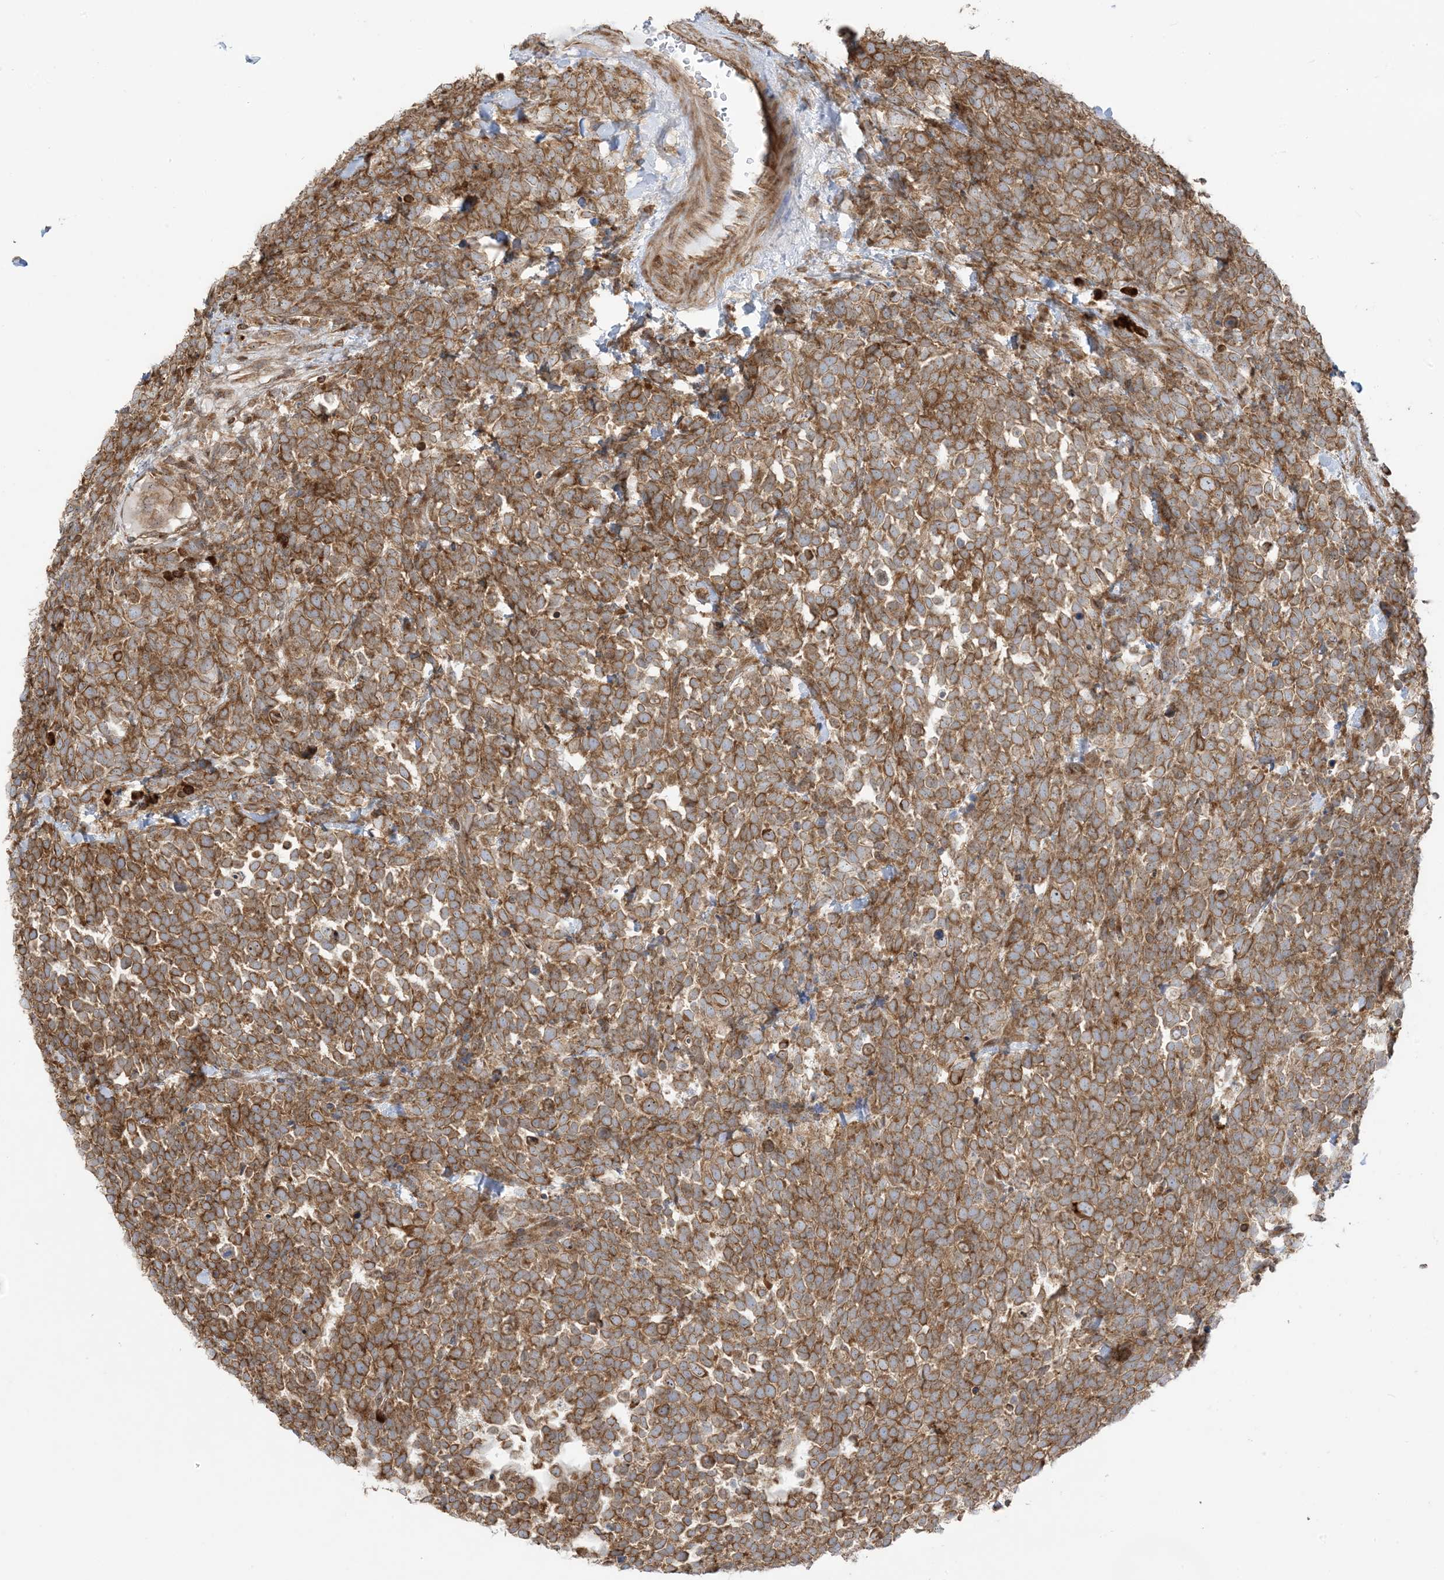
{"staining": {"intensity": "strong", "quantity": ">75%", "location": "cytoplasmic/membranous,nuclear"}, "tissue": "urothelial cancer", "cell_type": "Tumor cells", "image_type": "cancer", "snomed": [{"axis": "morphology", "description": "Urothelial carcinoma, High grade"}, {"axis": "topography", "description": "Urinary bladder"}], "caption": "Immunohistochemistry (IHC) micrograph of neoplastic tissue: human high-grade urothelial carcinoma stained using IHC displays high levels of strong protein expression localized specifically in the cytoplasmic/membranous and nuclear of tumor cells, appearing as a cytoplasmic/membranous and nuclear brown color.", "gene": "SRP72", "patient": {"sex": "female", "age": 82}}